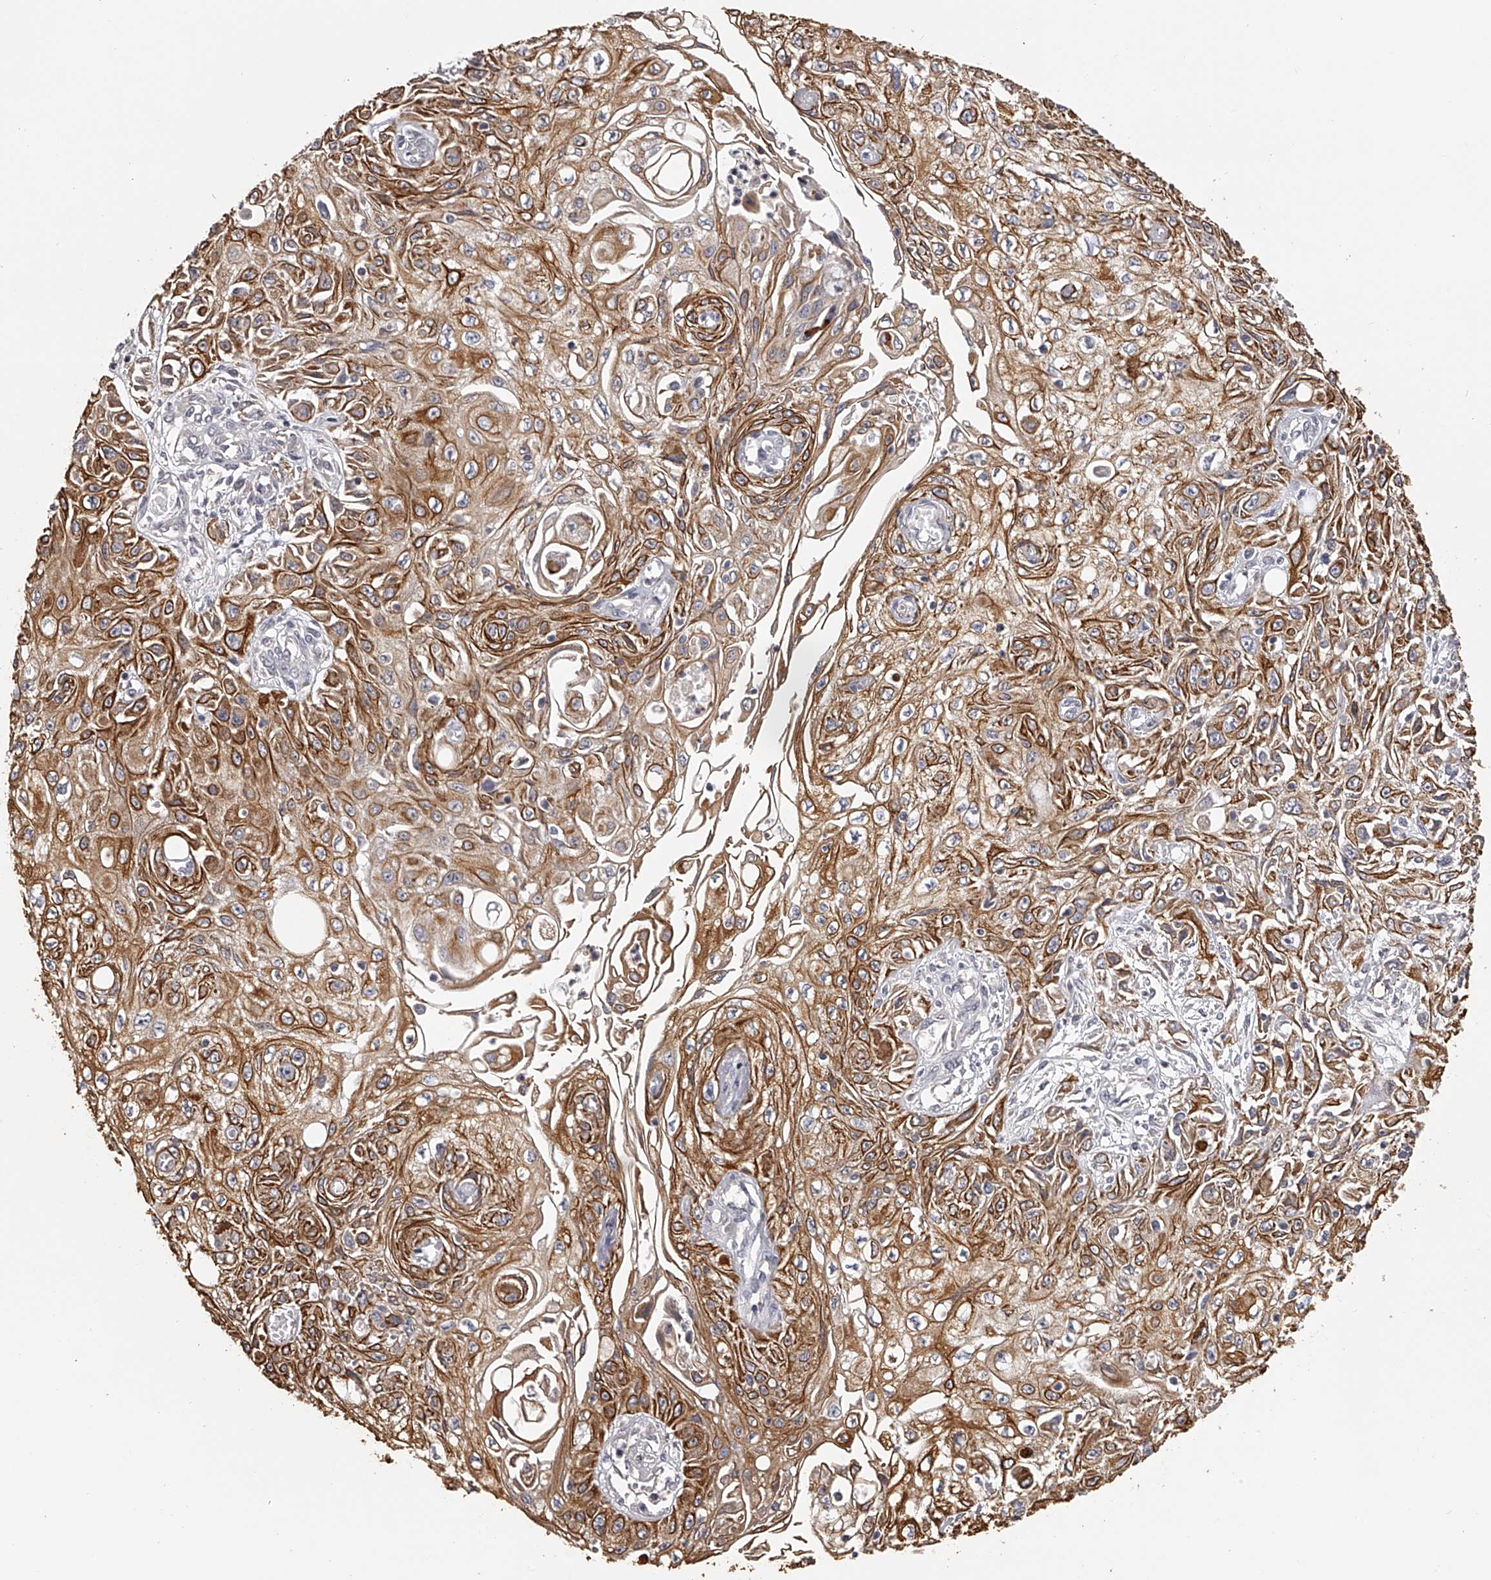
{"staining": {"intensity": "strong", "quantity": ">75%", "location": "cytoplasmic/membranous"}, "tissue": "skin cancer", "cell_type": "Tumor cells", "image_type": "cancer", "snomed": [{"axis": "morphology", "description": "Squamous cell carcinoma, NOS"}, {"axis": "morphology", "description": "Squamous cell carcinoma, metastatic, NOS"}, {"axis": "topography", "description": "Skin"}, {"axis": "topography", "description": "Lymph node"}], "caption": "Skin cancer (squamous cell carcinoma) stained with a brown dye exhibits strong cytoplasmic/membranous positive expression in about >75% of tumor cells.", "gene": "TNN", "patient": {"sex": "male", "age": 75}}